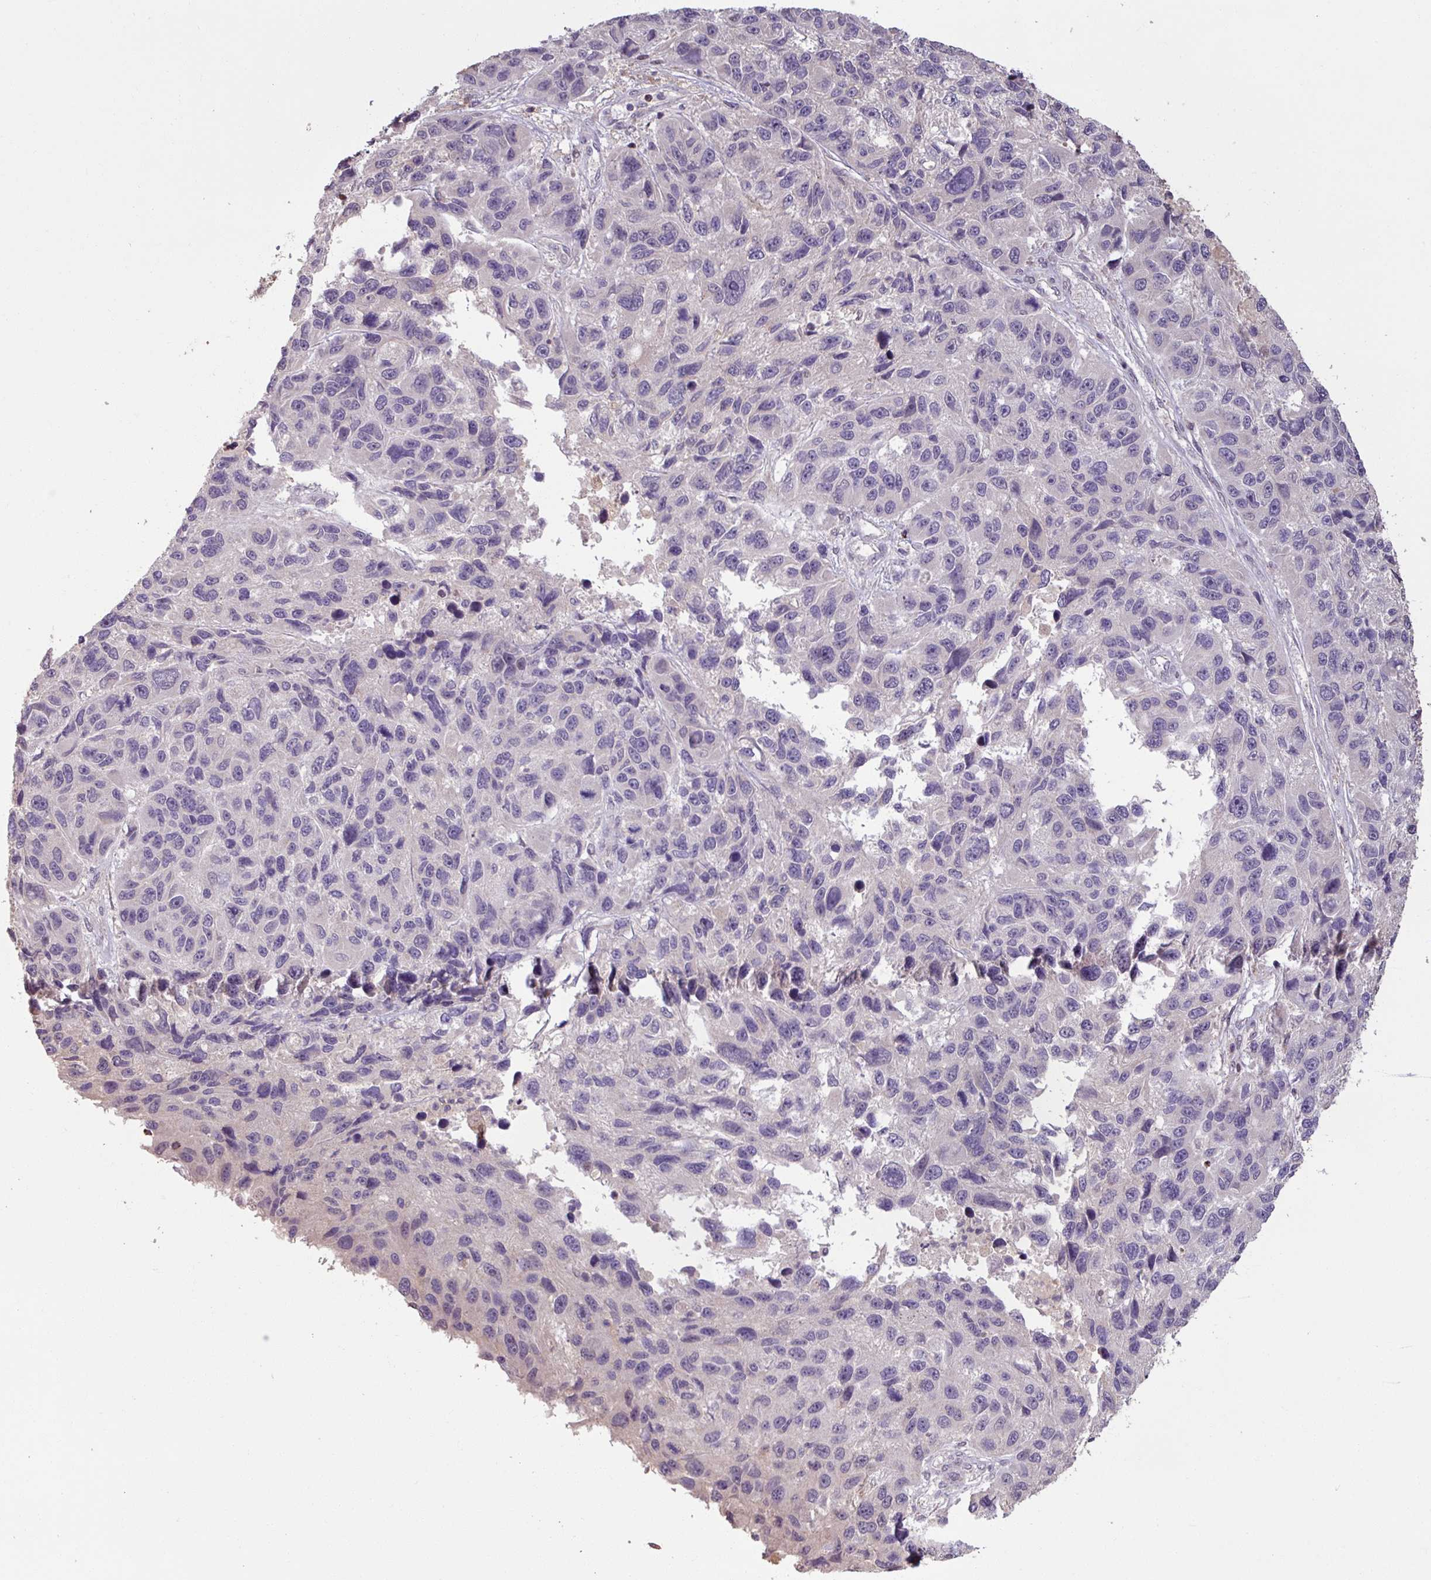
{"staining": {"intensity": "negative", "quantity": "none", "location": "none"}, "tissue": "melanoma", "cell_type": "Tumor cells", "image_type": "cancer", "snomed": [{"axis": "morphology", "description": "Malignant melanoma, NOS"}, {"axis": "topography", "description": "Skin"}], "caption": "DAB (3,3'-diaminobenzidine) immunohistochemical staining of melanoma displays no significant expression in tumor cells.", "gene": "OR6B1", "patient": {"sex": "male", "age": 53}}